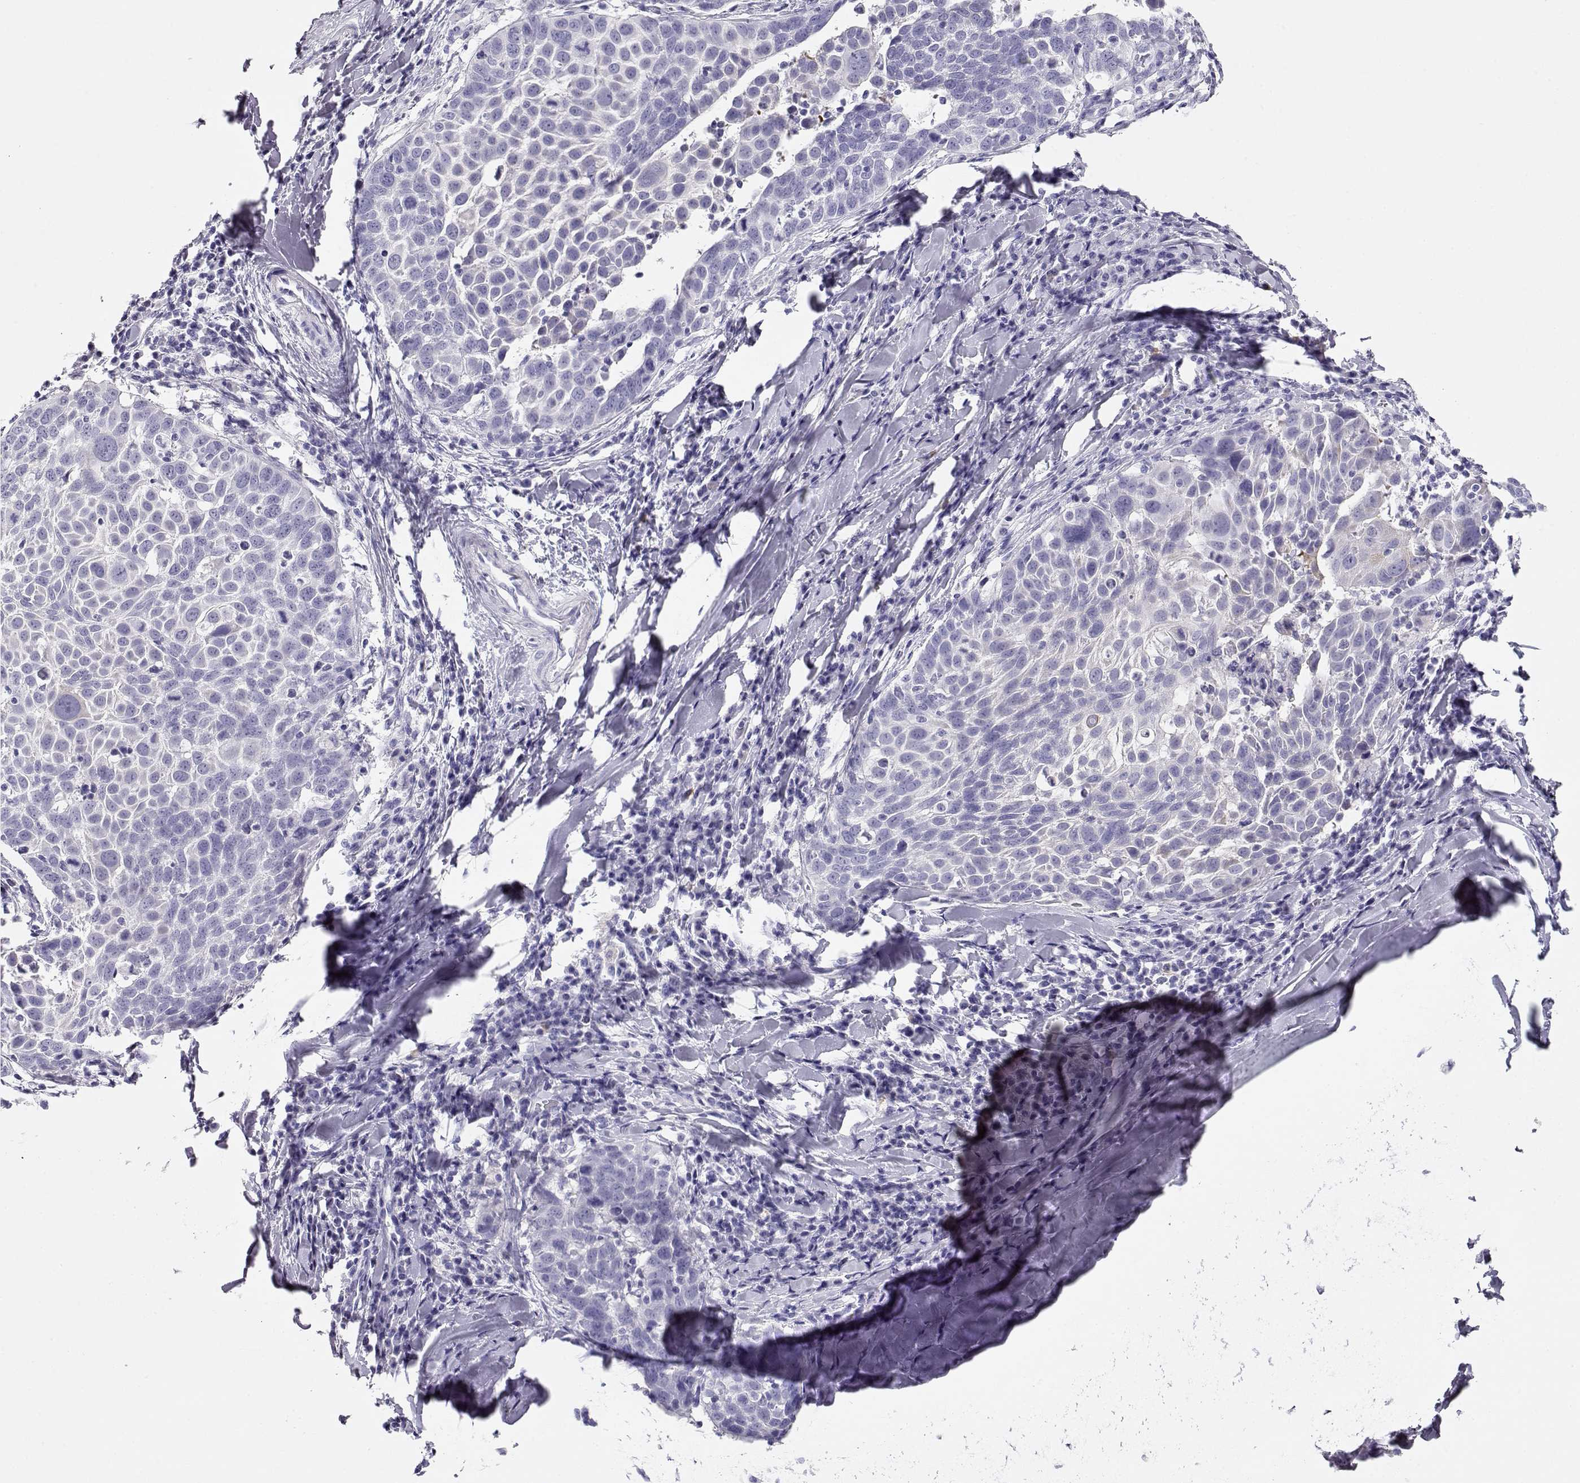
{"staining": {"intensity": "negative", "quantity": "none", "location": "none"}, "tissue": "lung cancer", "cell_type": "Tumor cells", "image_type": "cancer", "snomed": [{"axis": "morphology", "description": "Squamous cell carcinoma, NOS"}, {"axis": "topography", "description": "Lung"}], "caption": "High power microscopy image of an IHC image of lung cancer (squamous cell carcinoma), revealing no significant positivity in tumor cells.", "gene": "CRX", "patient": {"sex": "male", "age": 57}}